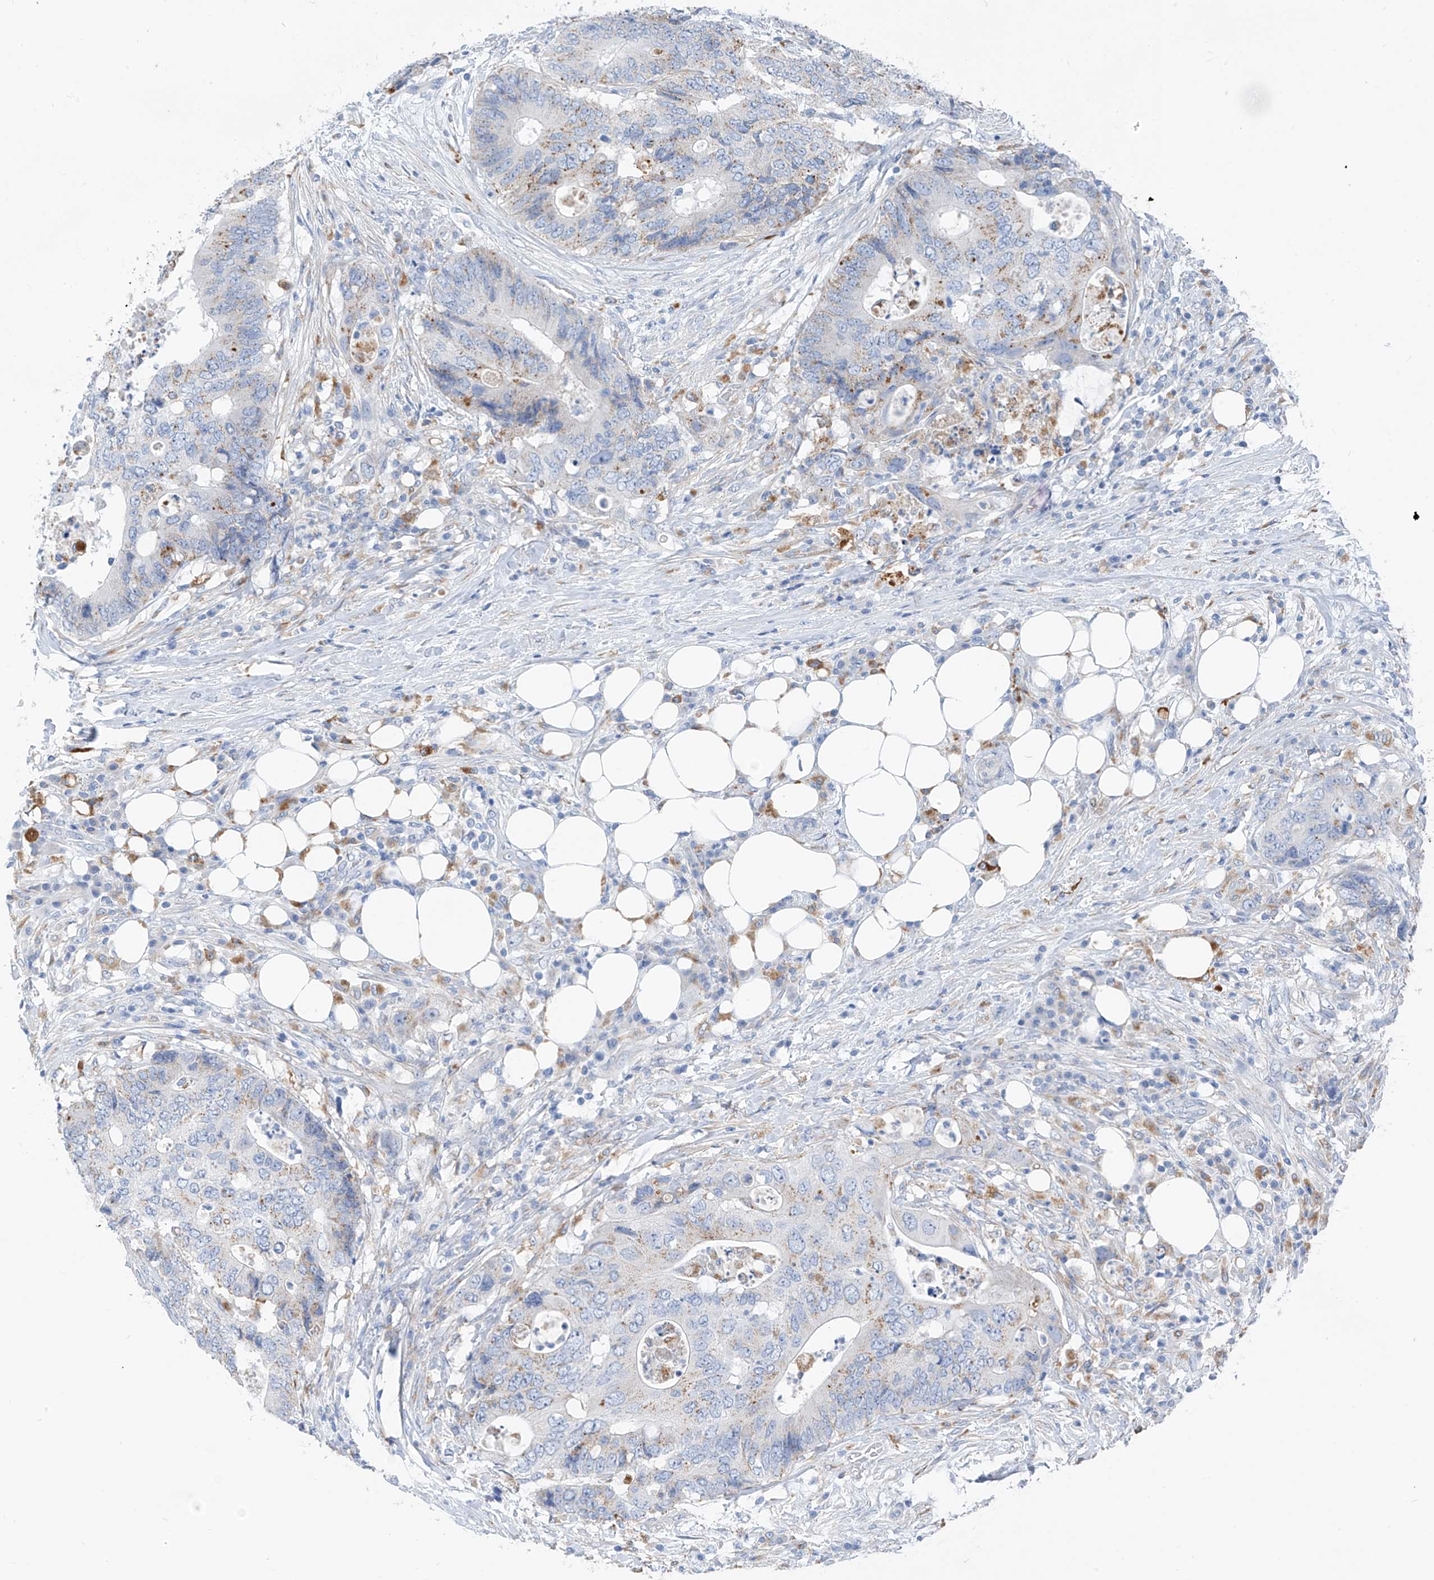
{"staining": {"intensity": "moderate", "quantity": "<25%", "location": "cytoplasmic/membranous"}, "tissue": "colorectal cancer", "cell_type": "Tumor cells", "image_type": "cancer", "snomed": [{"axis": "morphology", "description": "Adenocarcinoma, NOS"}, {"axis": "topography", "description": "Colon"}], "caption": "Immunohistochemistry (IHC) image of human colorectal cancer (adenocarcinoma) stained for a protein (brown), which demonstrates low levels of moderate cytoplasmic/membranous positivity in approximately <25% of tumor cells.", "gene": "GLMP", "patient": {"sex": "male", "age": 71}}